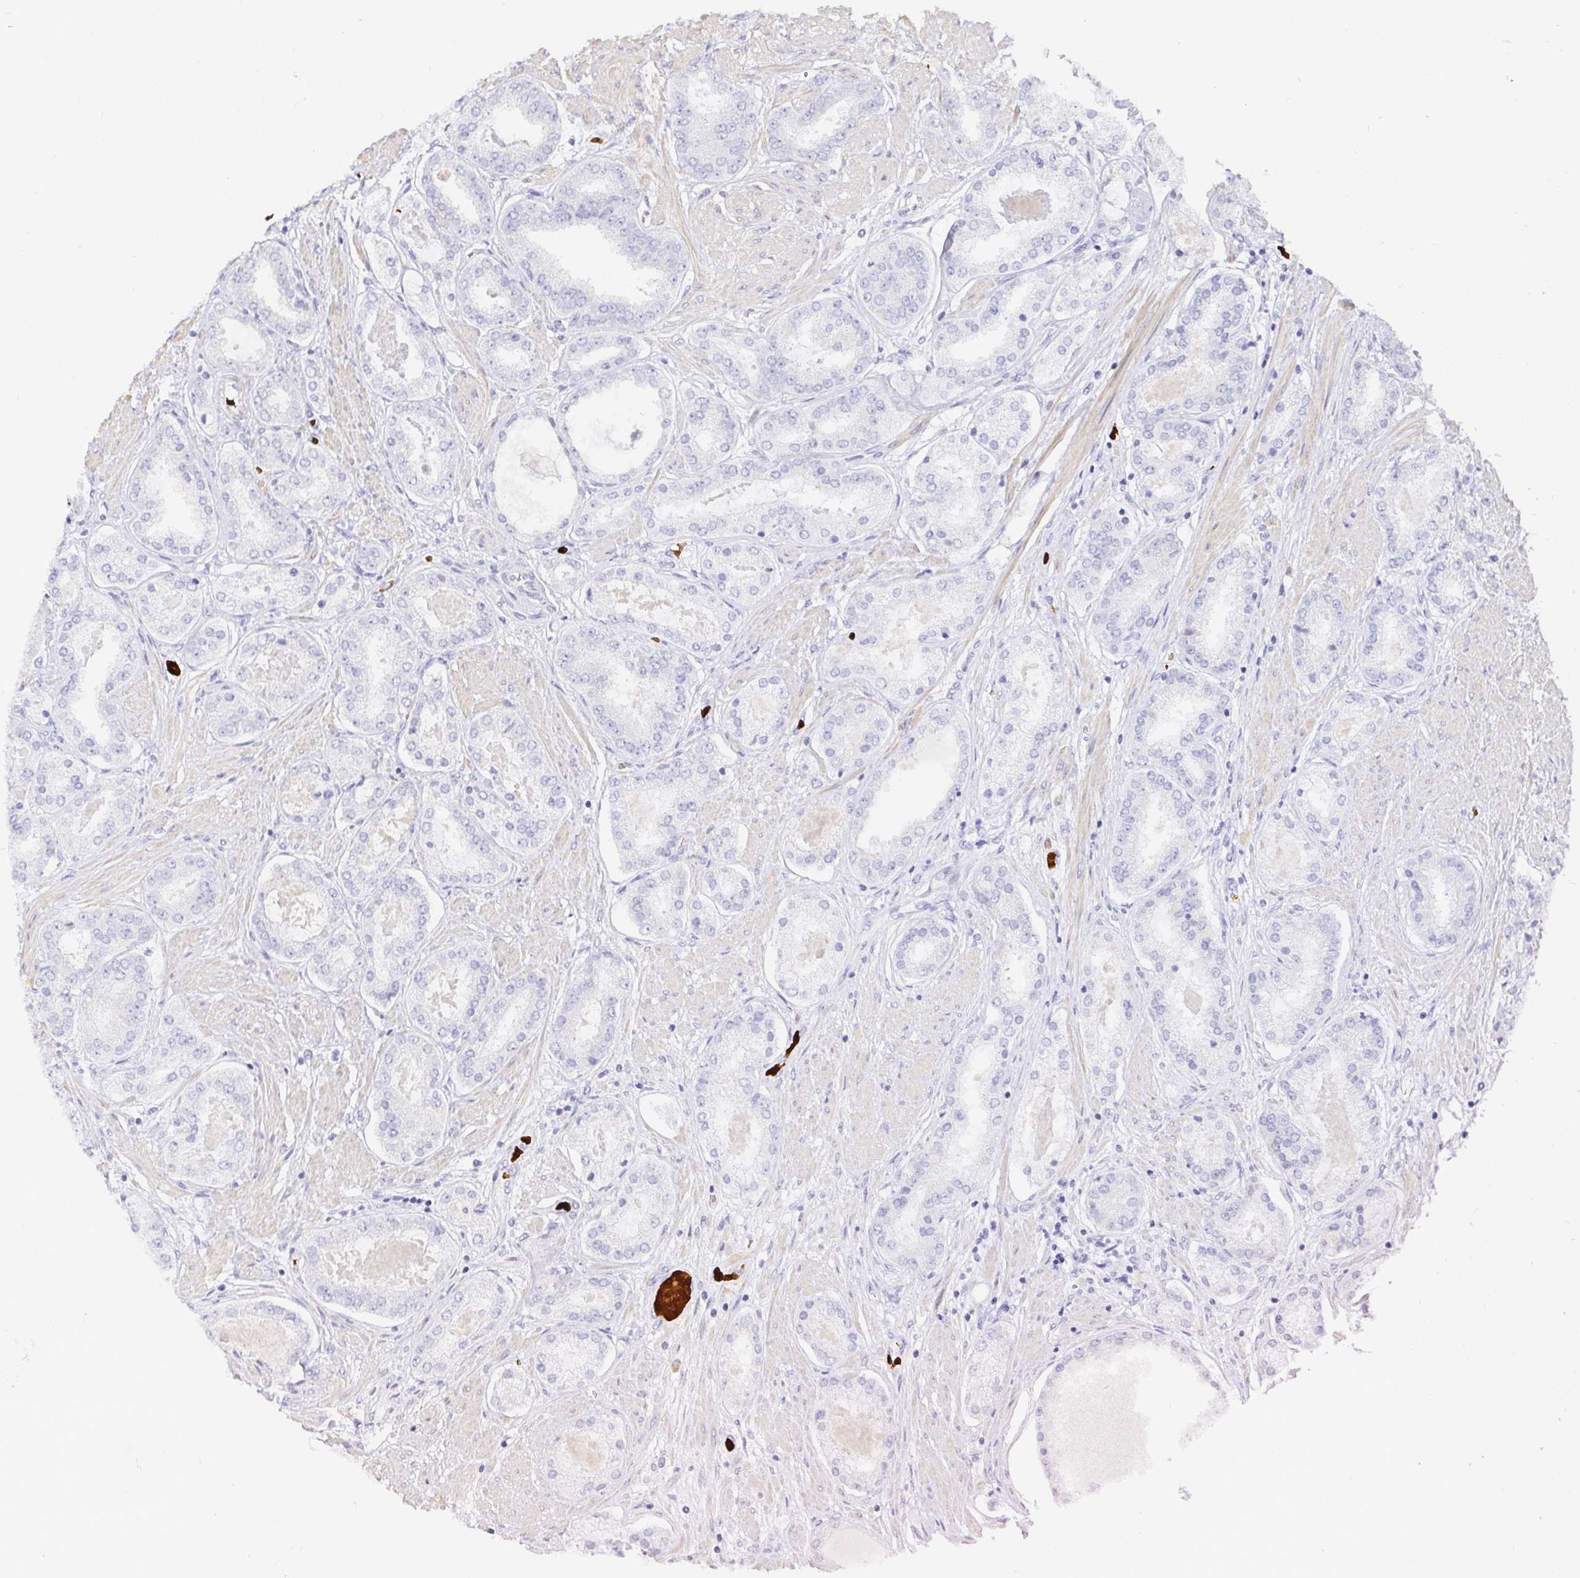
{"staining": {"intensity": "negative", "quantity": "none", "location": "none"}, "tissue": "prostate cancer", "cell_type": "Tumor cells", "image_type": "cancer", "snomed": [{"axis": "morphology", "description": "Adenocarcinoma, High grade"}, {"axis": "topography", "description": "Prostate"}], "caption": "Immunohistochemistry histopathology image of neoplastic tissue: human prostate cancer (adenocarcinoma (high-grade)) stained with DAB (3,3'-diaminobenzidine) reveals no significant protein staining in tumor cells. (Stains: DAB (3,3'-diaminobenzidine) immunohistochemistry (IHC) with hematoxylin counter stain, Microscopy: brightfield microscopy at high magnification).", "gene": "FGF21", "patient": {"sex": "male", "age": 63}}